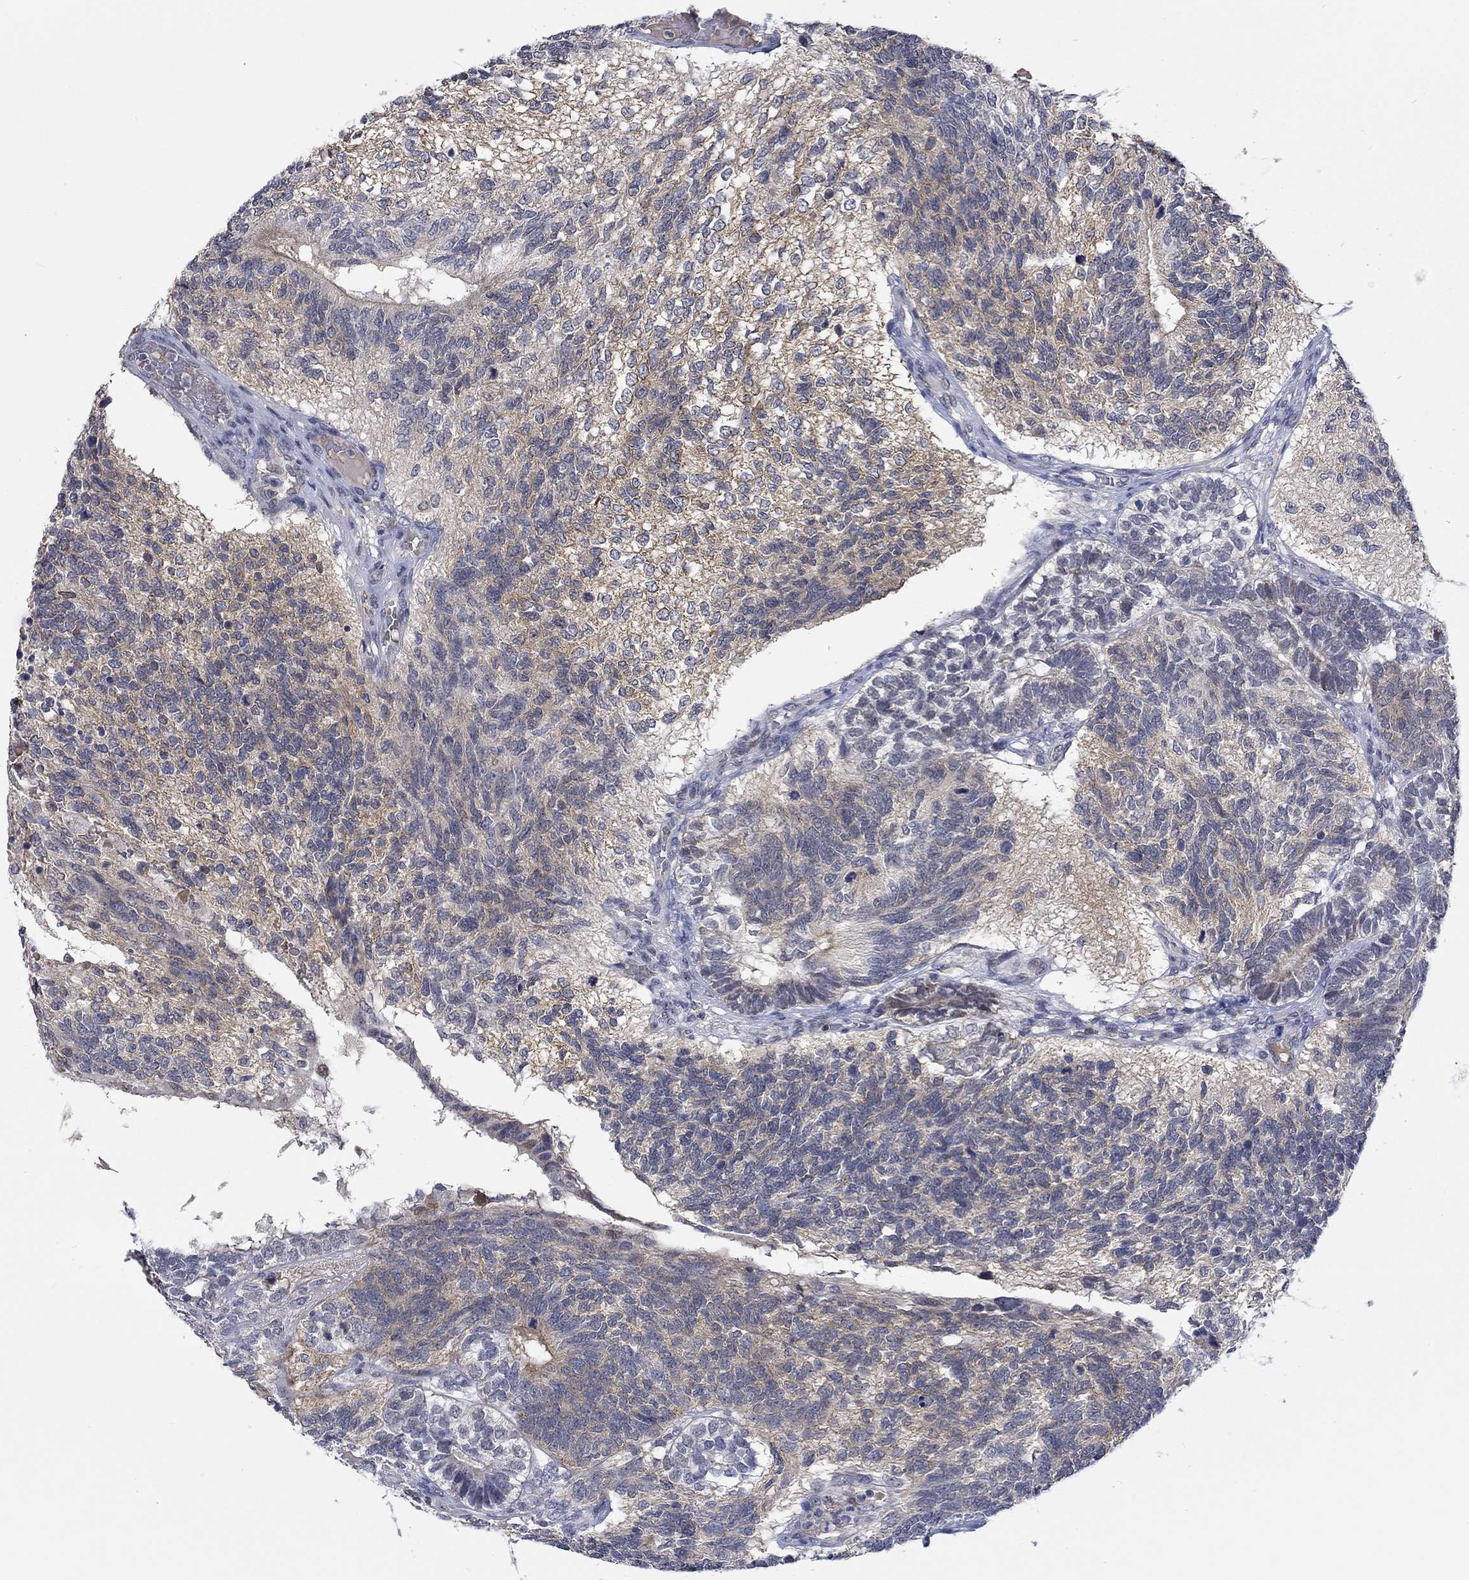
{"staining": {"intensity": "moderate", "quantity": "25%-75%", "location": "cytoplasmic/membranous"}, "tissue": "testis cancer", "cell_type": "Tumor cells", "image_type": "cancer", "snomed": [{"axis": "morphology", "description": "Seminoma, NOS"}, {"axis": "morphology", "description": "Carcinoma, Embryonal, NOS"}, {"axis": "topography", "description": "Testis"}], "caption": "The histopathology image demonstrates a brown stain indicating the presence of a protein in the cytoplasmic/membranous of tumor cells in testis cancer.", "gene": "WASF1", "patient": {"sex": "male", "age": 41}}